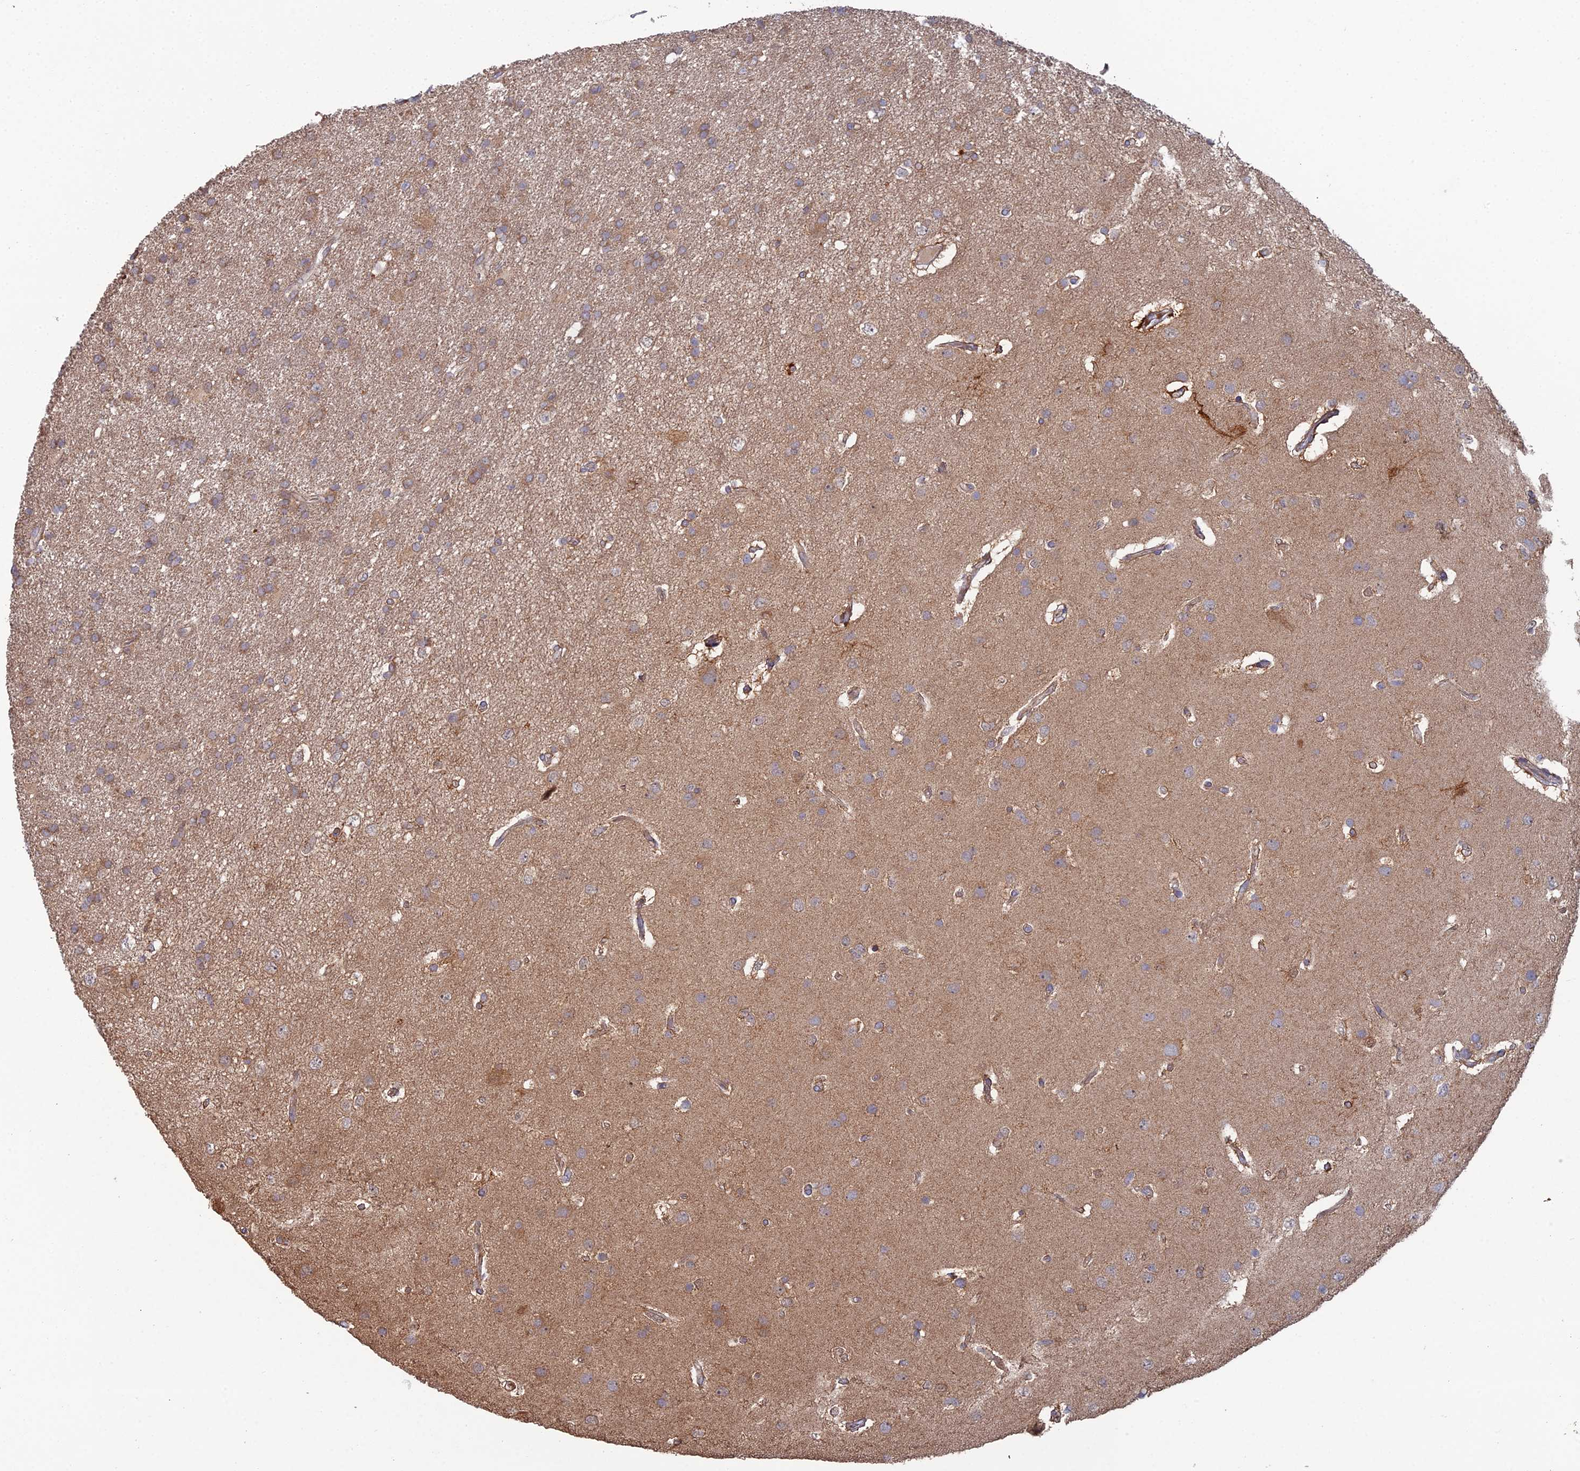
{"staining": {"intensity": "weak", "quantity": "25%-75%", "location": "cytoplasmic/membranous"}, "tissue": "glioma", "cell_type": "Tumor cells", "image_type": "cancer", "snomed": [{"axis": "morphology", "description": "Glioma, malignant, High grade"}, {"axis": "topography", "description": "Brain"}], "caption": "Protein expression analysis of human glioma reveals weak cytoplasmic/membranous expression in approximately 25%-75% of tumor cells. The protein of interest is shown in brown color, while the nuclei are stained blue.", "gene": "ARL16", "patient": {"sex": "male", "age": 77}}